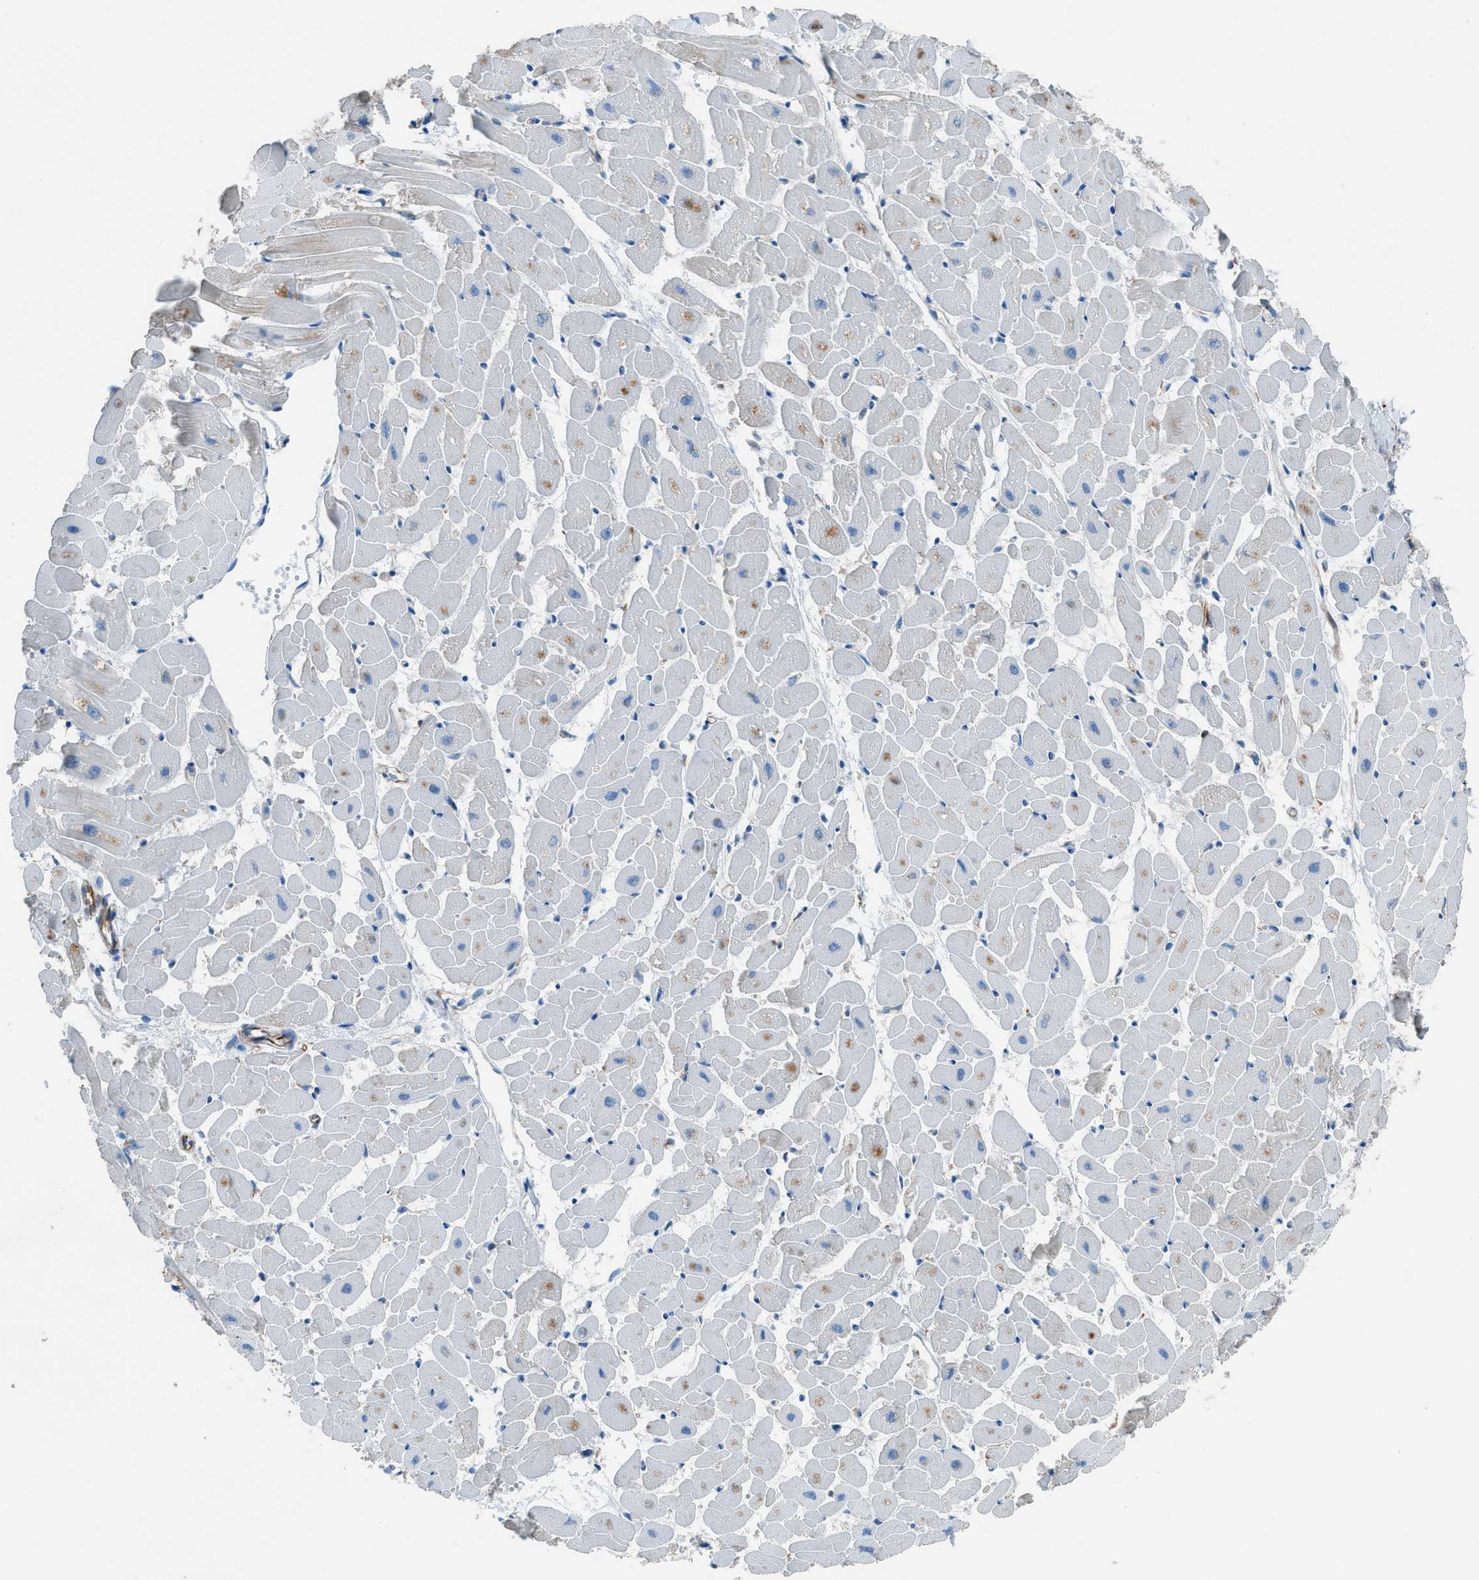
{"staining": {"intensity": "moderate", "quantity": "<25%", "location": "cytoplasmic/membranous"}, "tissue": "heart muscle", "cell_type": "Cardiomyocytes", "image_type": "normal", "snomed": [{"axis": "morphology", "description": "Normal tissue, NOS"}, {"axis": "topography", "description": "Heart"}], "caption": "Immunohistochemistry (IHC) photomicrograph of normal heart muscle: heart muscle stained using immunohistochemistry (IHC) demonstrates low levels of moderate protein expression localized specifically in the cytoplasmic/membranous of cardiomyocytes, appearing as a cytoplasmic/membranous brown color.", "gene": "CABP7", "patient": {"sex": "female", "age": 19}}